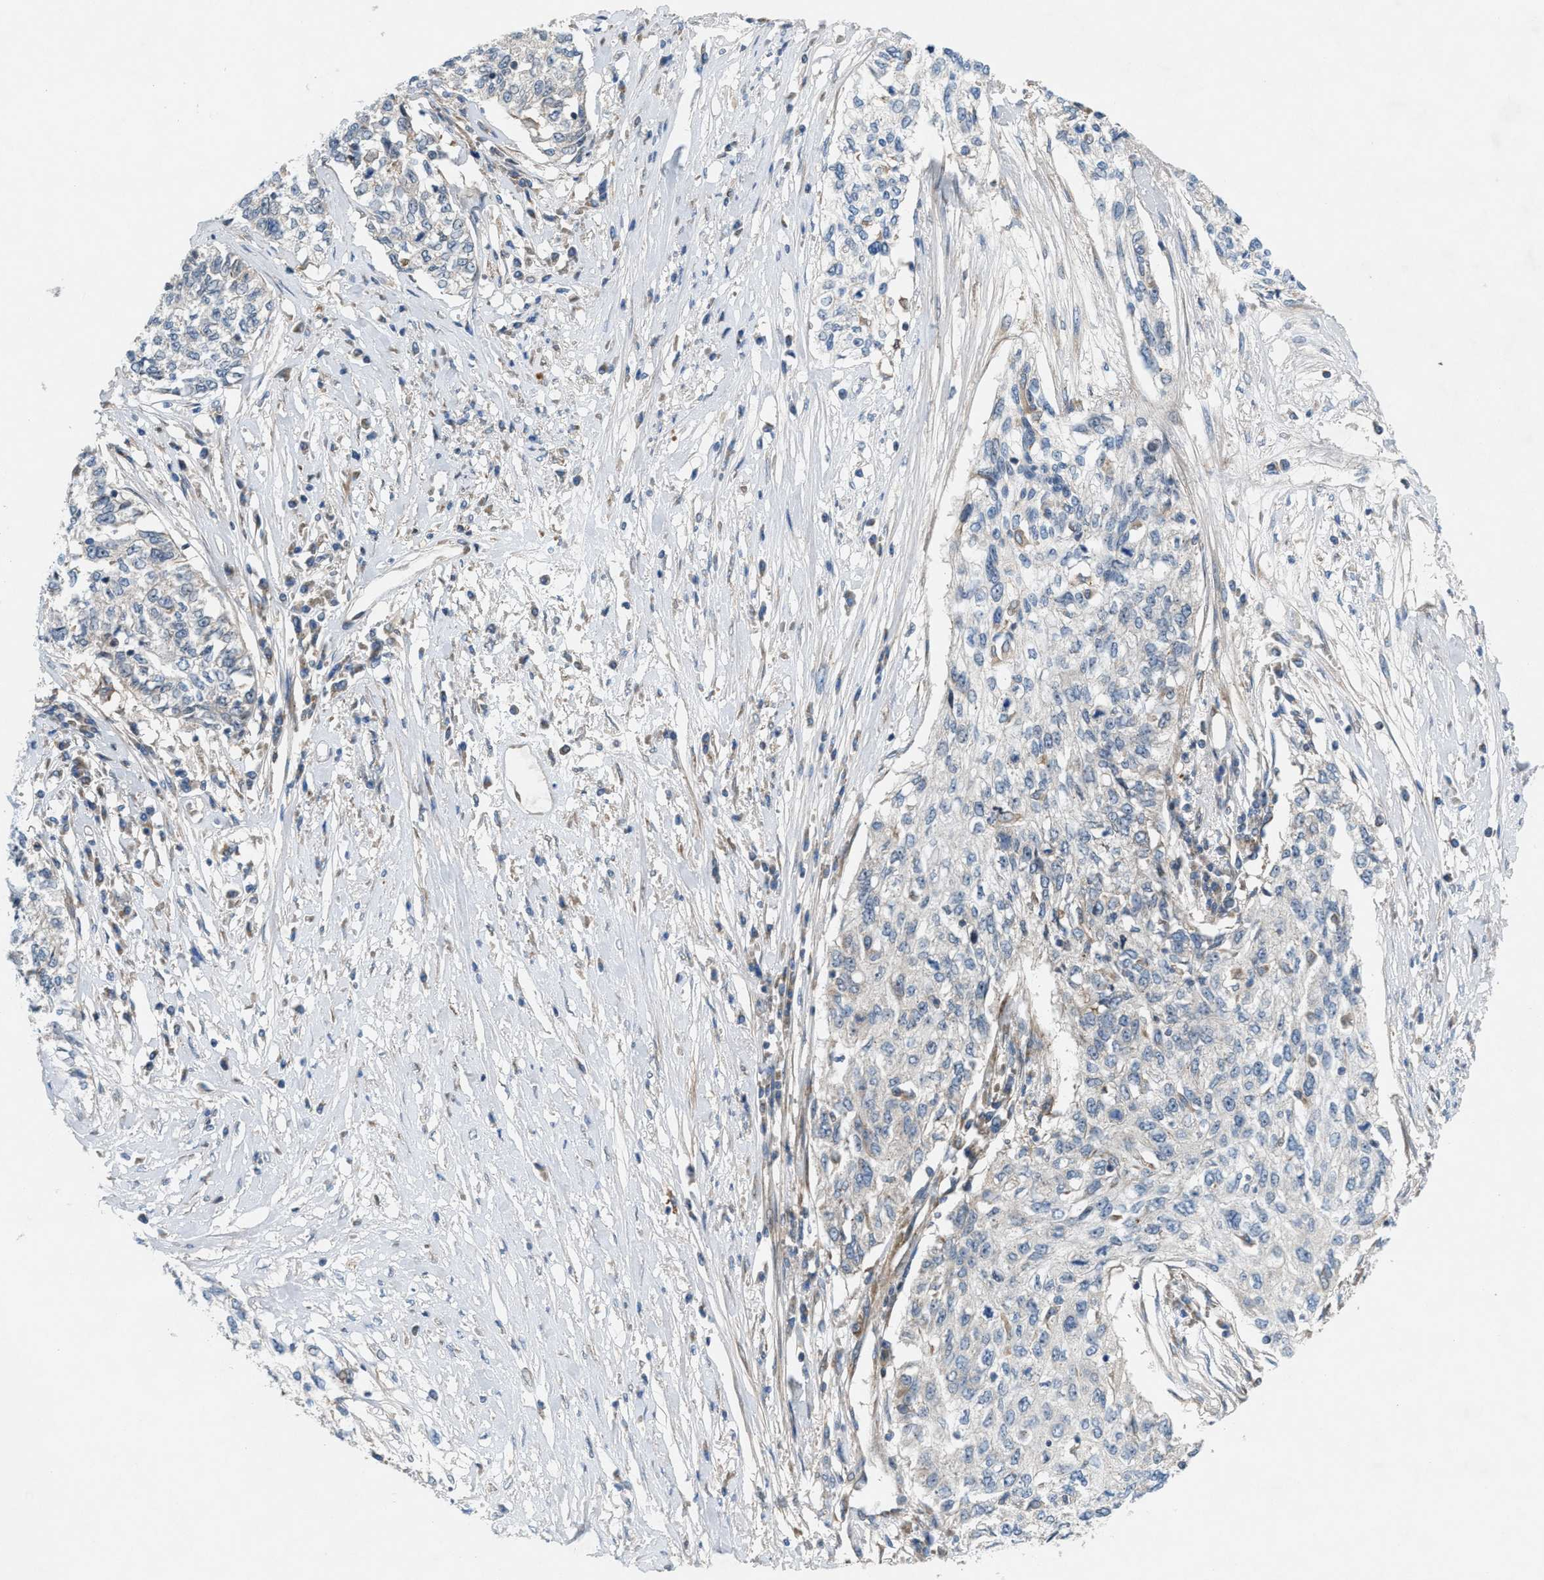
{"staining": {"intensity": "negative", "quantity": "none", "location": "none"}, "tissue": "cervical cancer", "cell_type": "Tumor cells", "image_type": "cancer", "snomed": [{"axis": "morphology", "description": "Squamous cell carcinoma, NOS"}, {"axis": "topography", "description": "Cervix"}], "caption": "Cervical cancer stained for a protein using IHC exhibits no staining tumor cells.", "gene": "CYB5D1", "patient": {"sex": "female", "age": 57}}